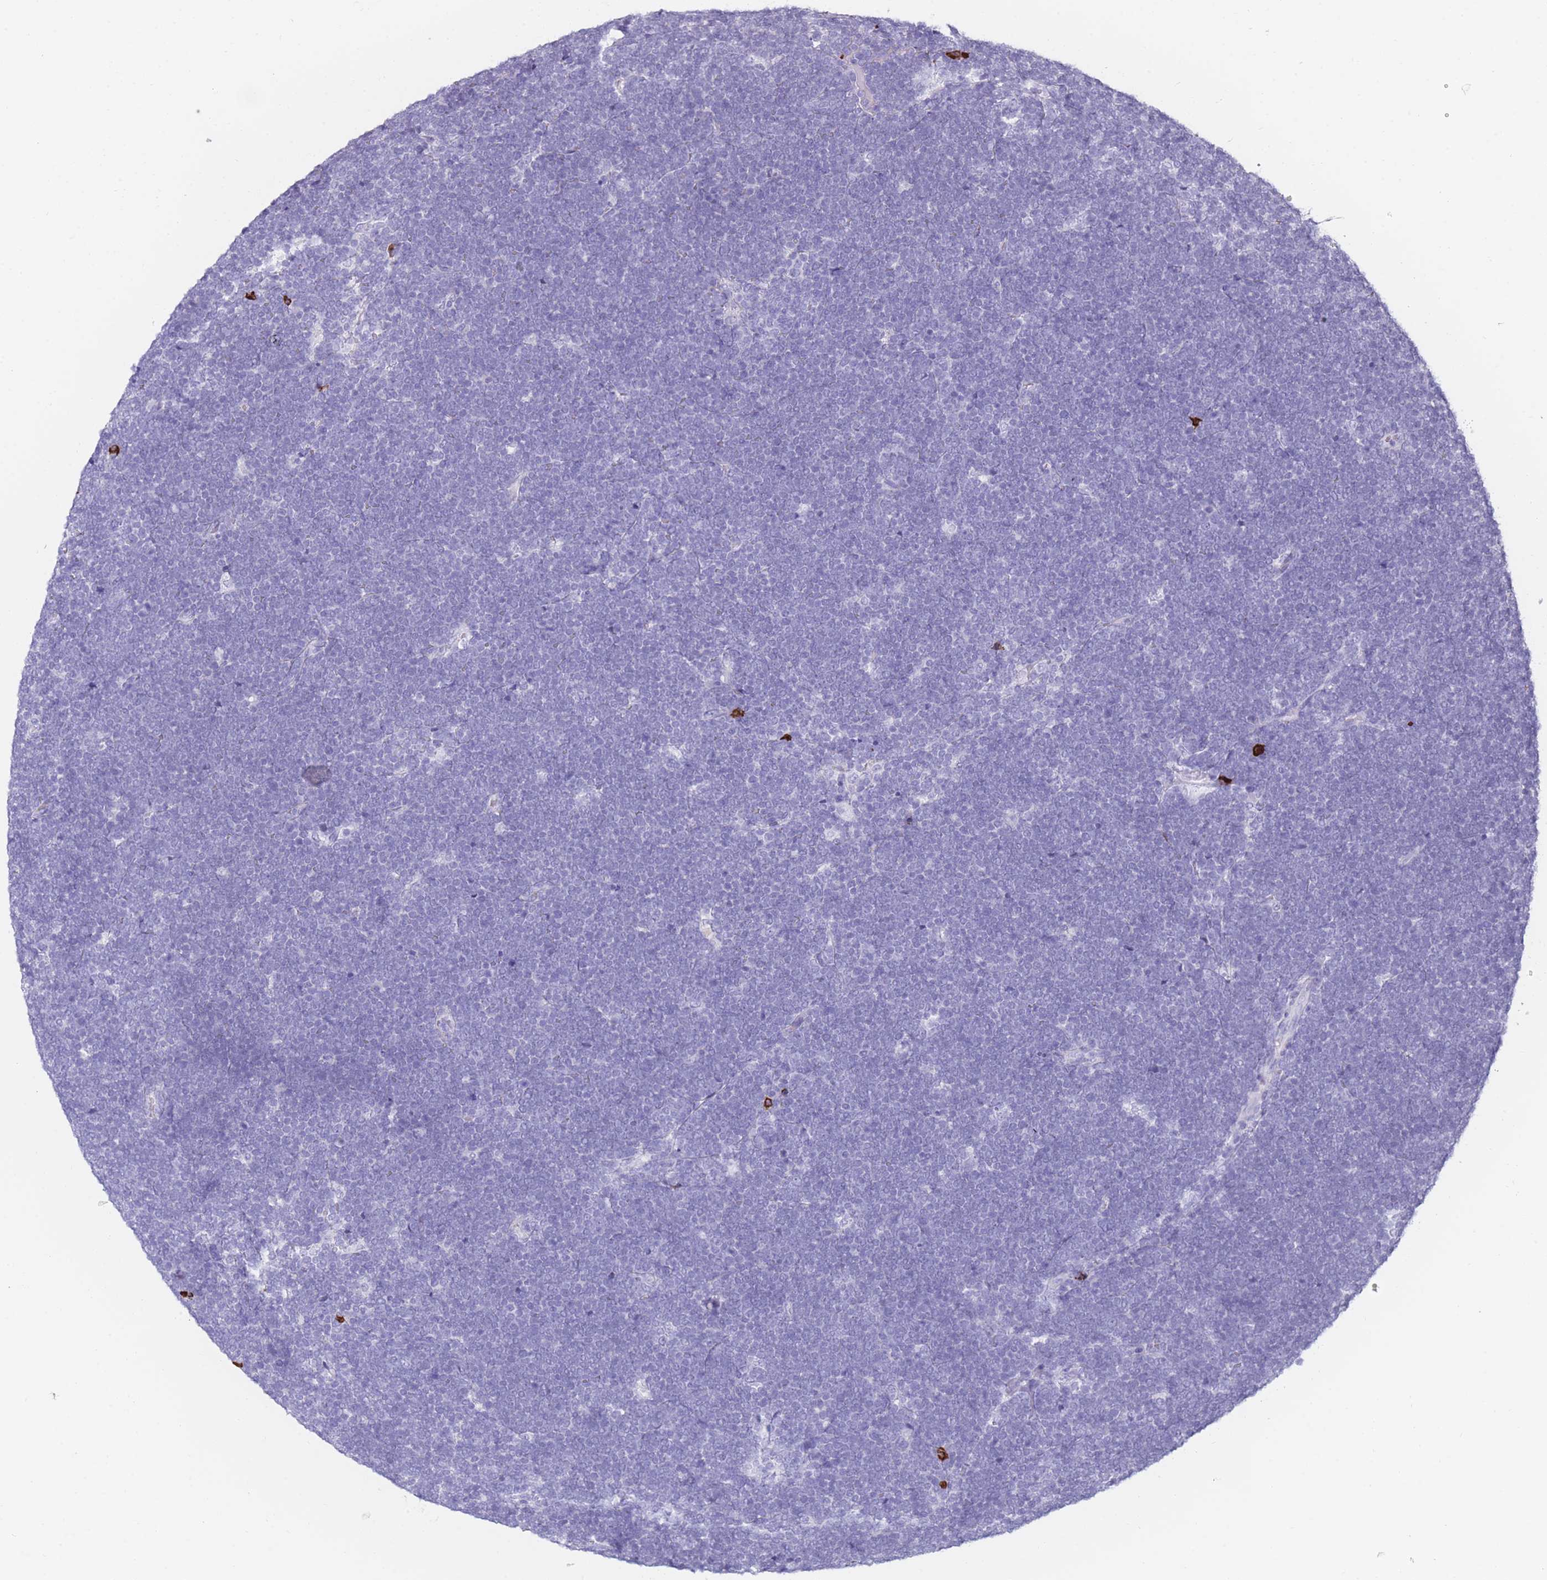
{"staining": {"intensity": "negative", "quantity": "none", "location": "none"}, "tissue": "lymphoma", "cell_type": "Tumor cells", "image_type": "cancer", "snomed": [{"axis": "morphology", "description": "Malignant lymphoma, non-Hodgkin's type, High grade"}, {"axis": "topography", "description": "Lymph node"}], "caption": "The image demonstrates no significant expression in tumor cells of lymphoma.", "gene": "TNFSF11", "patient": {"sex": "male", "age": 13}}